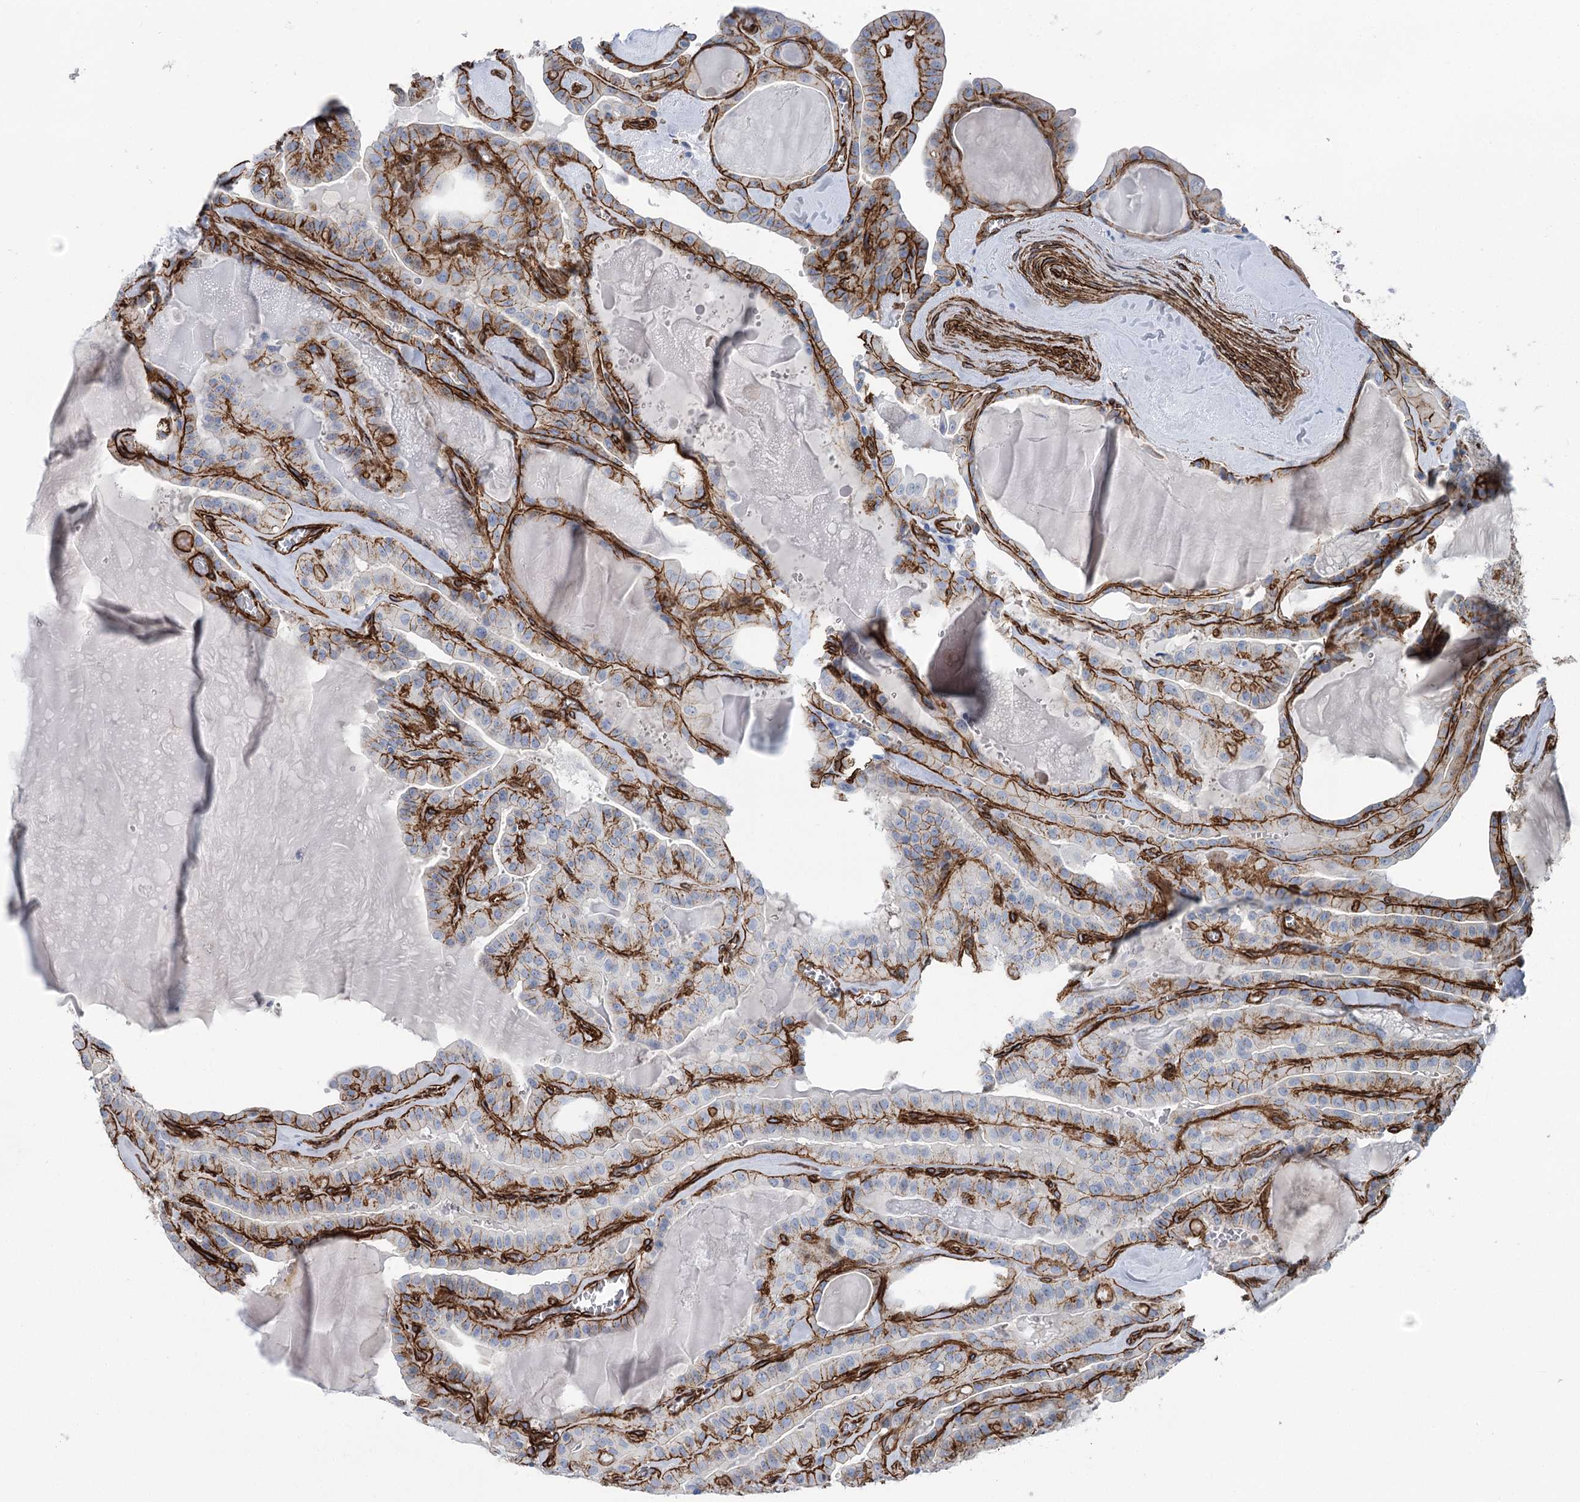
{"staining": {"intensity": "moderate", "quantity": "25%-75%", "location": "cytoplasmic/membranous"}, "tissue": "thyroid cancer", "cell_type": "Tumor cells", "image_type": "cancer", "snomed": [{"axis": "morphology", "description": "Papillary adenocarcinoma, NOS"}, {"axis": "topography", "description": "Thyroid gland"}], "caption": "Immunohistochemical staining of thyroid papillary adenocarcinoma displays moderate cytoplasmic/membranous protein staining in approximately 25%-75% of tumor cells.", "gene": "IQSEC1", "patient": {"sex": "male", "age": 52}}